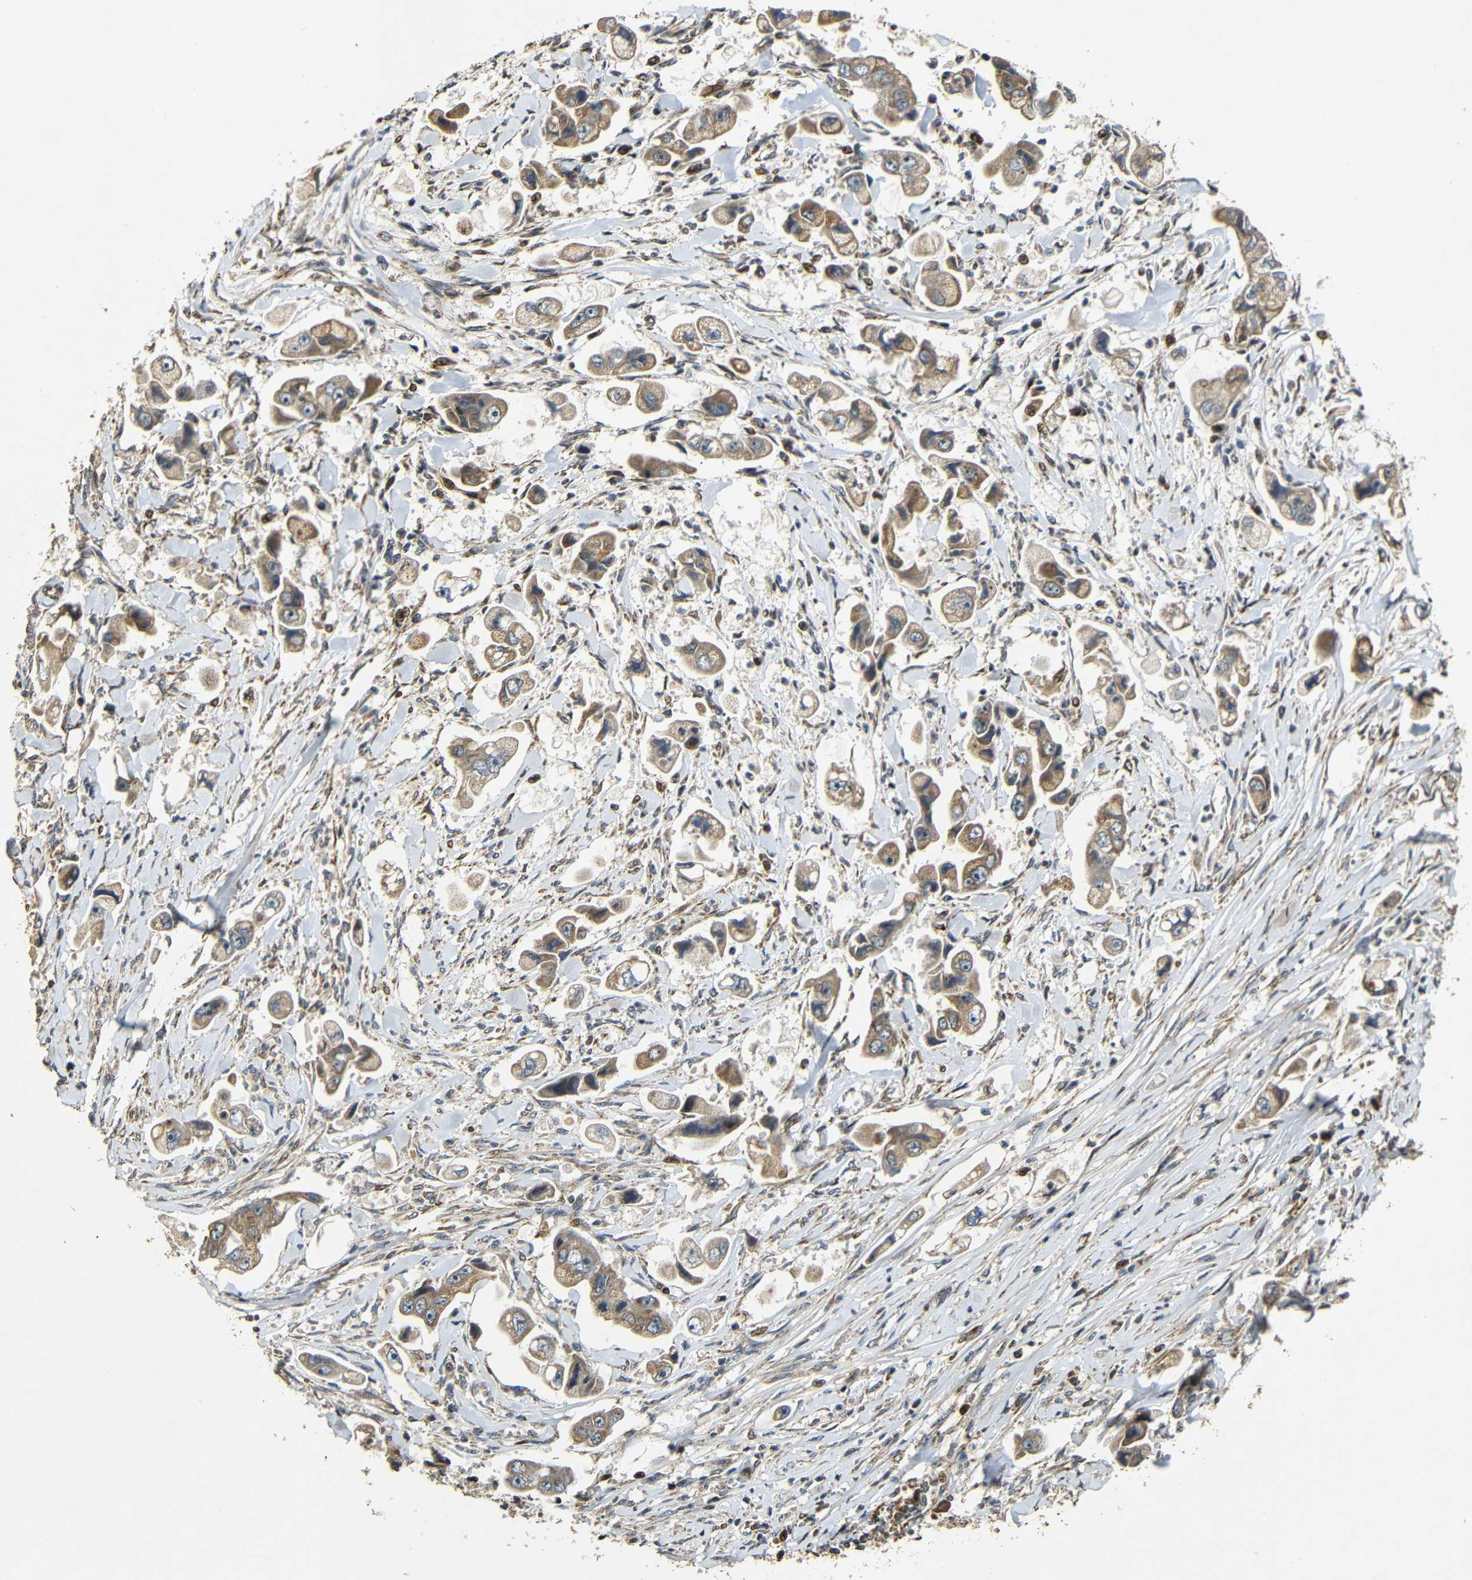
{"staining": {"intensity": "moderate", "quantity": ">75%", "location": "cytoplasmic/membranous"}, "tissue": "stomach cancer", "cell_type": "Tumor cells", "image_type": "cancer", "snomed": [{"axis": "morphology", "description": "Adenocarcinoma, NOS"}, {"axis": "topography", "description": "Stomach"}], "caption": "Immunohistochemical staining of human stomach adenocarcinoma reveals medium levels of moderate cytoplasmic/membranous protein staining in about >75% of tumor cells.", "gene": "KAZALD1", "patient": {"sex": "male", "age": 62}}